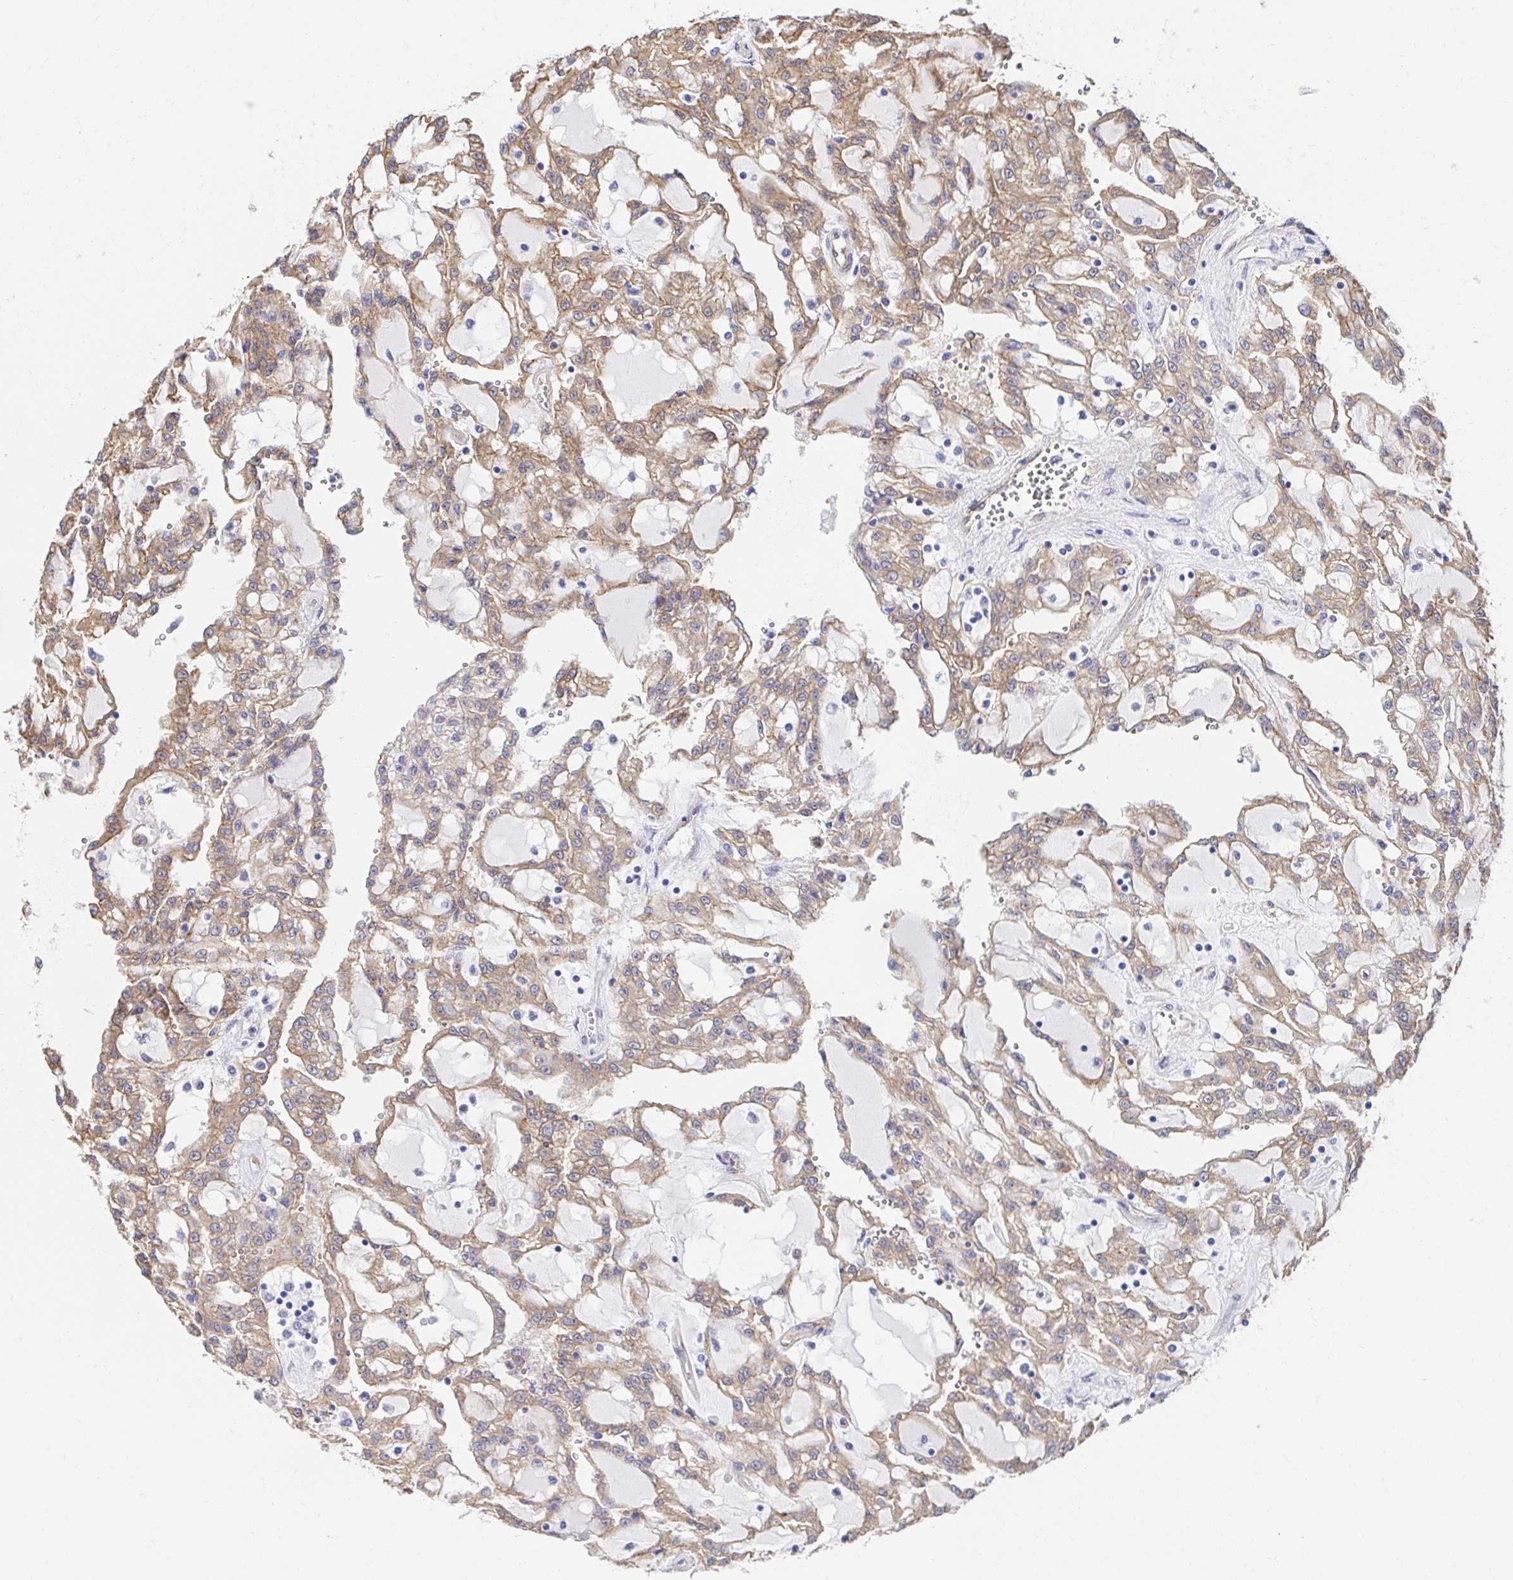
{"staining": {"intensity": "weak", "quantity": ">75%", "location": "cytoplasmic/membranous"}, "tissue": "renal cancer", "cell_type": "Tumor cells", "image_type": "cancer", "snomed": [{"axis": "morphology", "description": "Adenocarcinoma, NOS"}, {"axis": "topography", "description": "Kidney"}], "caption": "Protein expression by immunohistochemistry (IHC) displays weak cytoplasmic/membranous expression in about >75% of tumor cells in adenocarcinoma (renal).", "gene": "CTTN", "patient": {"sex": "male", "age": 63}}